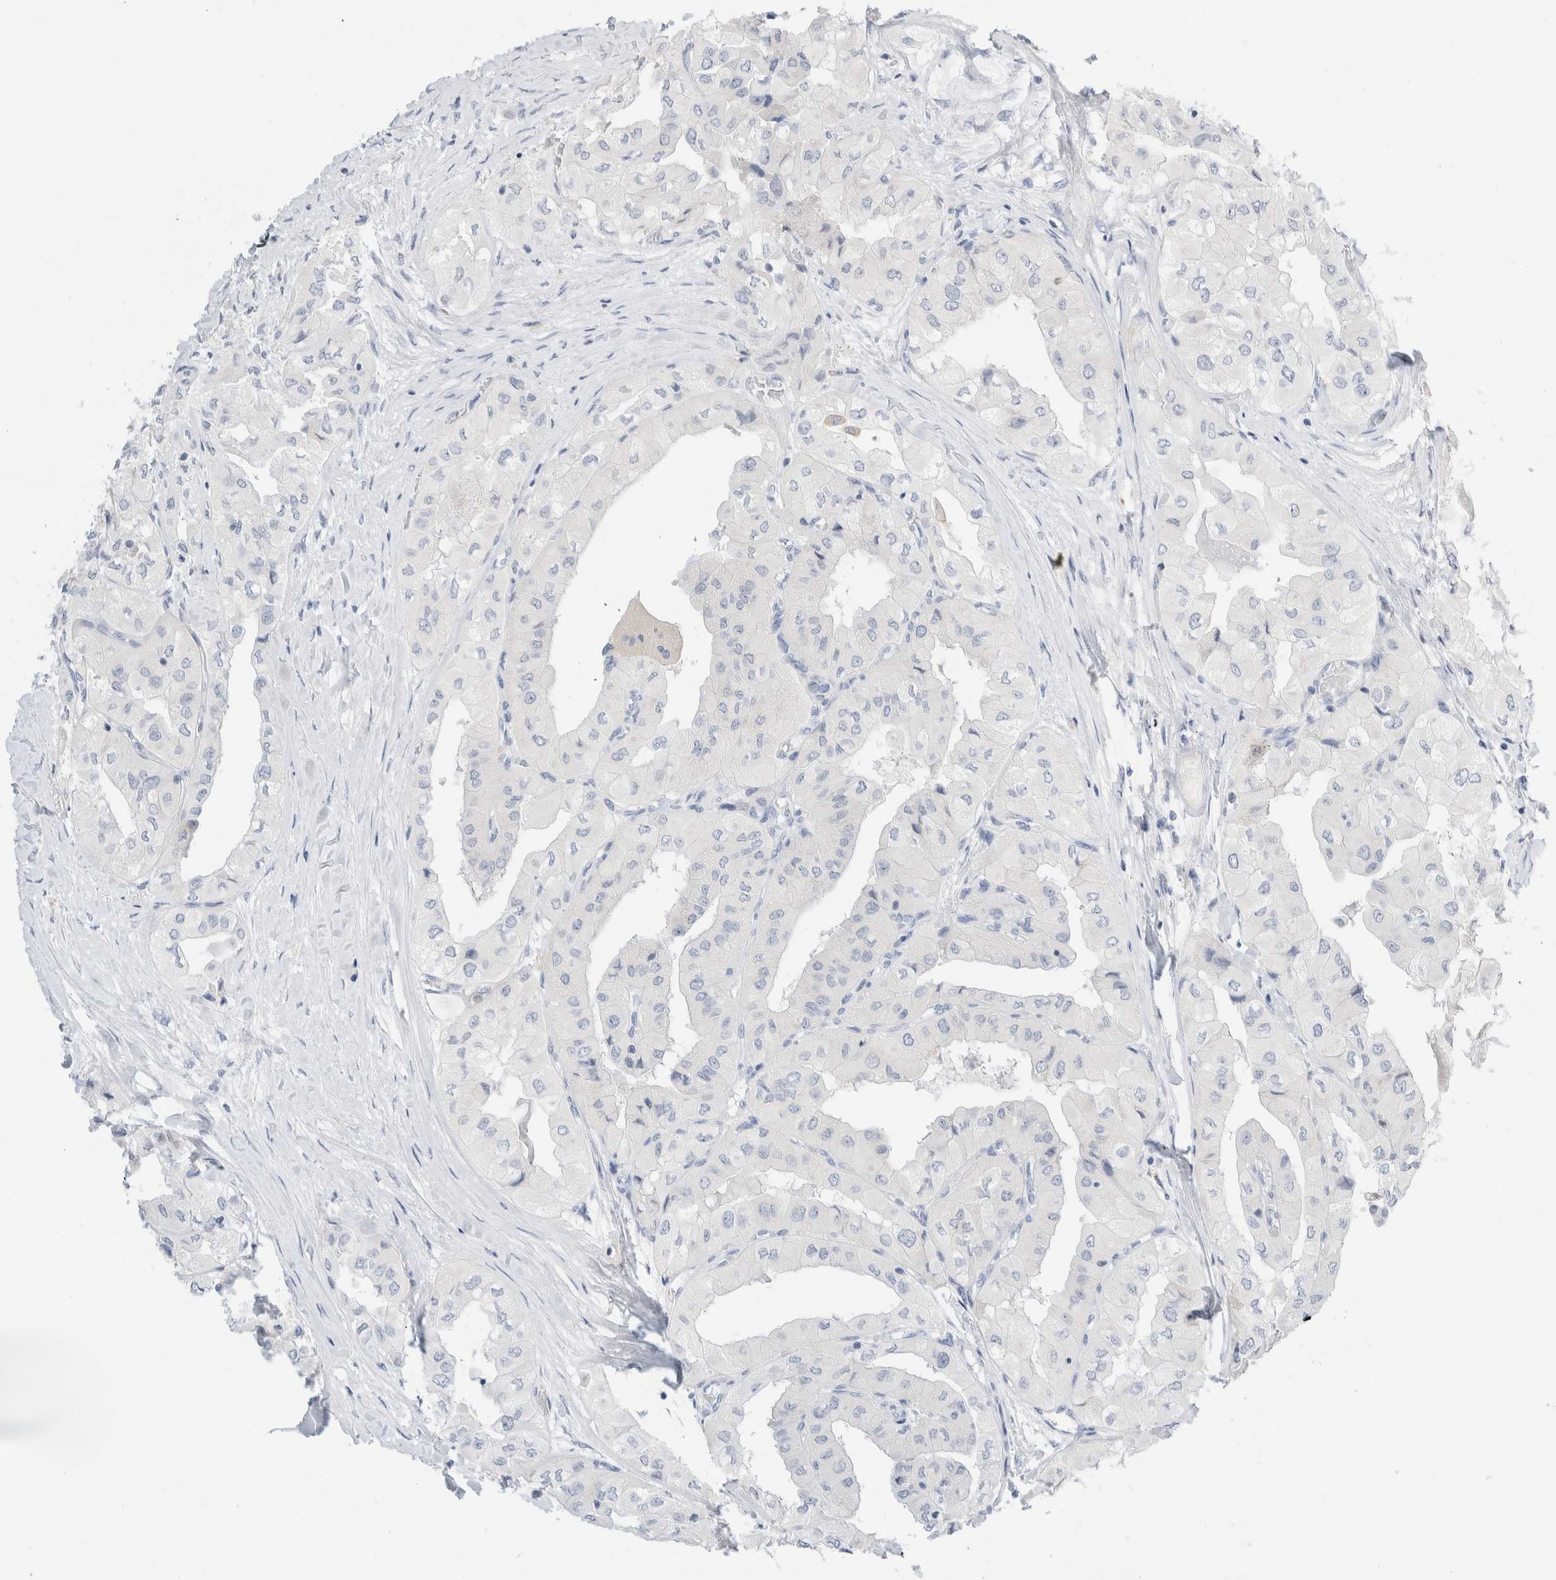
{"staining": {"intensity": "negative", "quantity": "none", "location": "none"}, "tissue": "thyroid cancer", "cell_type": "Tumor cells", "image_type": "cancer", "snomed": [{"axis": "morphology", "description": "Papillary adenocarcinoma, NOS"}, {"axis": "topography", "description": "Thyroid gland"}], "caption": "Immunohistochemistry (IHC) photomicrograph of thyroid papillary adenocarcinoma stained for a protein (brown), which shows no staining in tumor cells. The staining is performed using DAB (3,3'-diaminobenzidine) brown chromogen with nuclei counter-stained in using hematoxylin.", "gene": "ADAM30", "patient": {"sex": "female", "age": 59}}